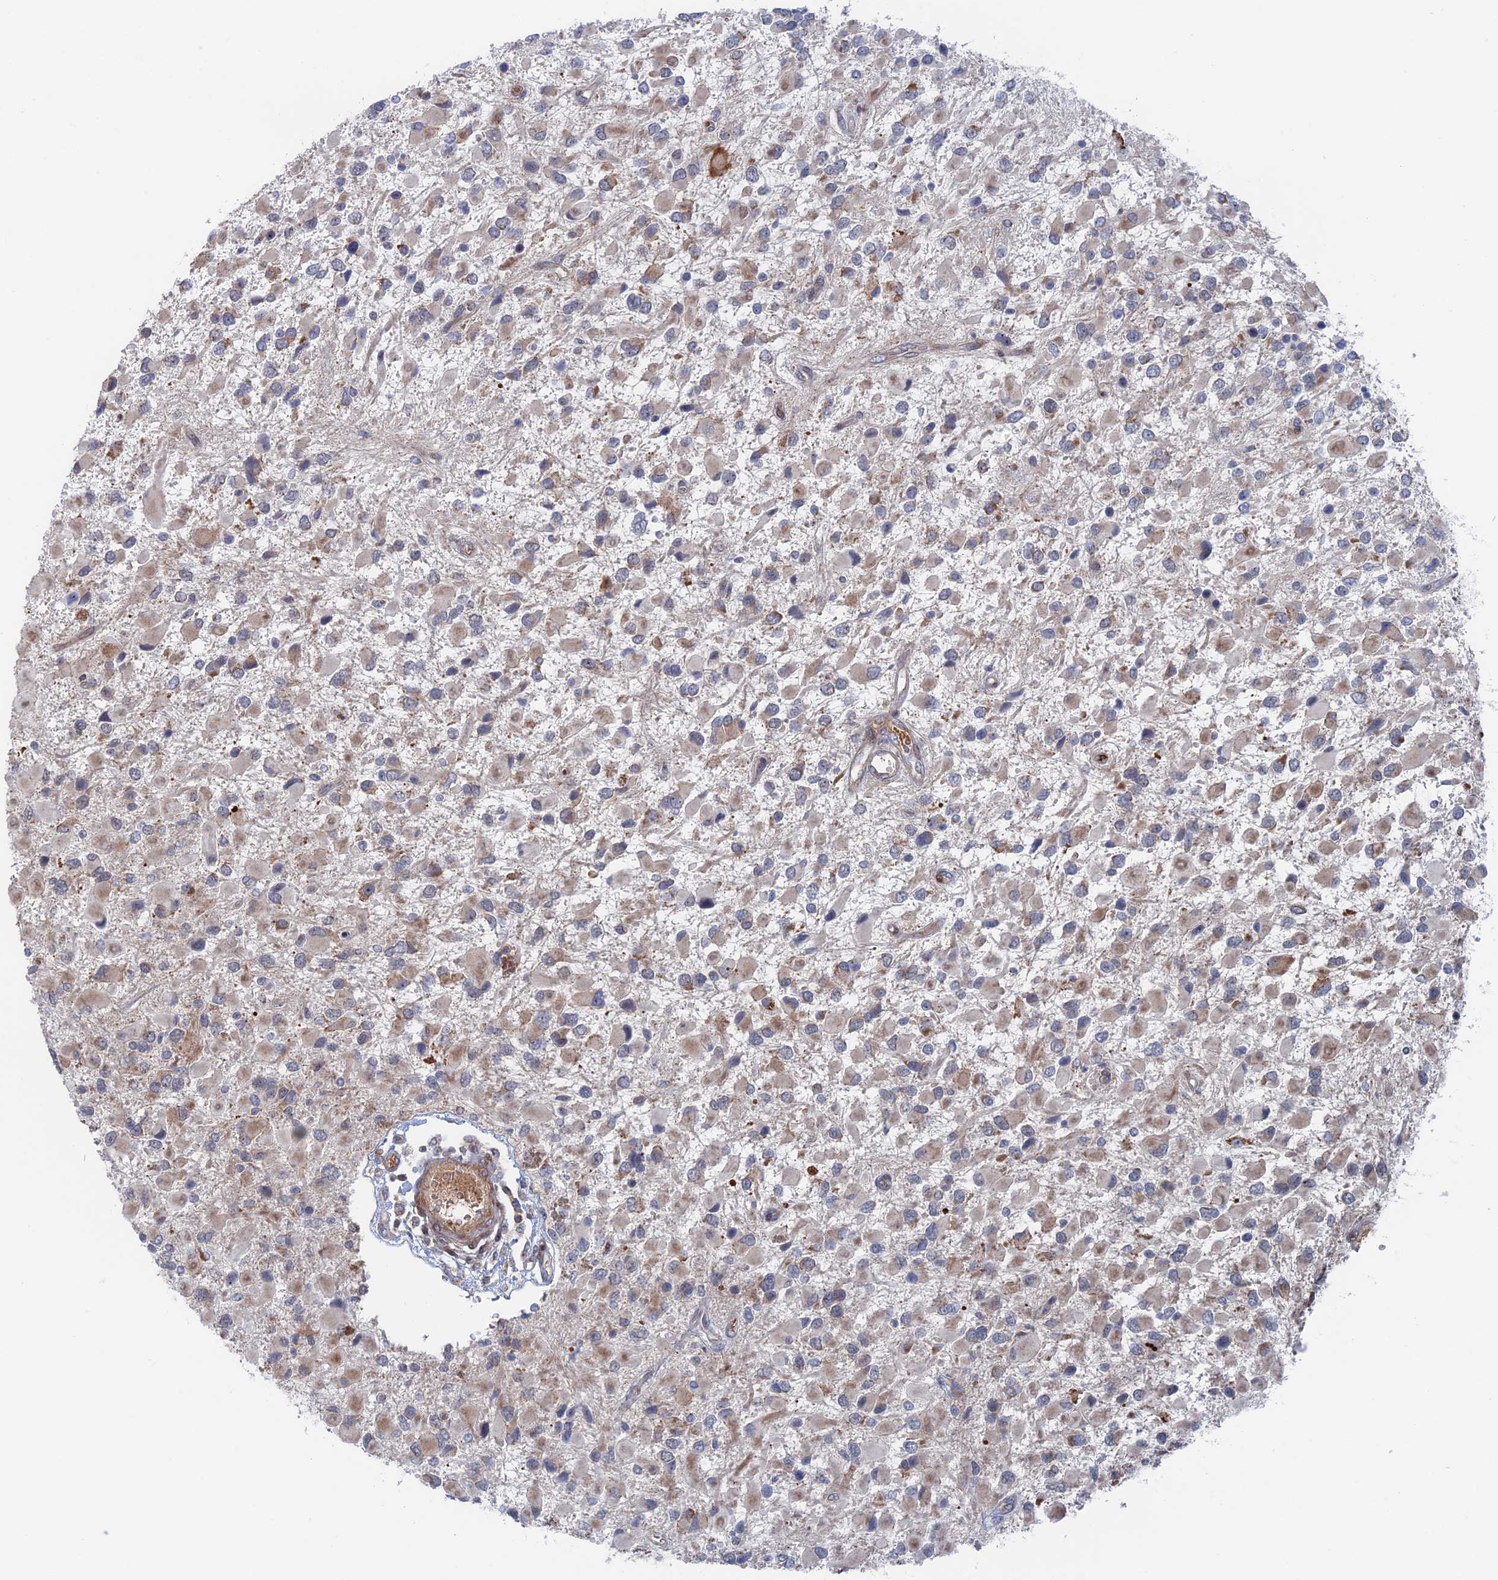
{"staining": {"intensity": "weak", "quantity": "<25%", "location": "cytoplasmic/membranous"}, "tissue": "glioma", "cell_type": "Tumor cells", "image_type": "cancer", "snomed": [{"axis": "morphology", "description": "Glioma, malignant, High grade"}, {"axis": "topography", "description": "Brain"}], "caption": "Immunohistochemistry (IHC) of human glioma demonstrates no expression in tumor cells.", "gene": "IL7", "patient": {"sex": "male", "age": 53}}